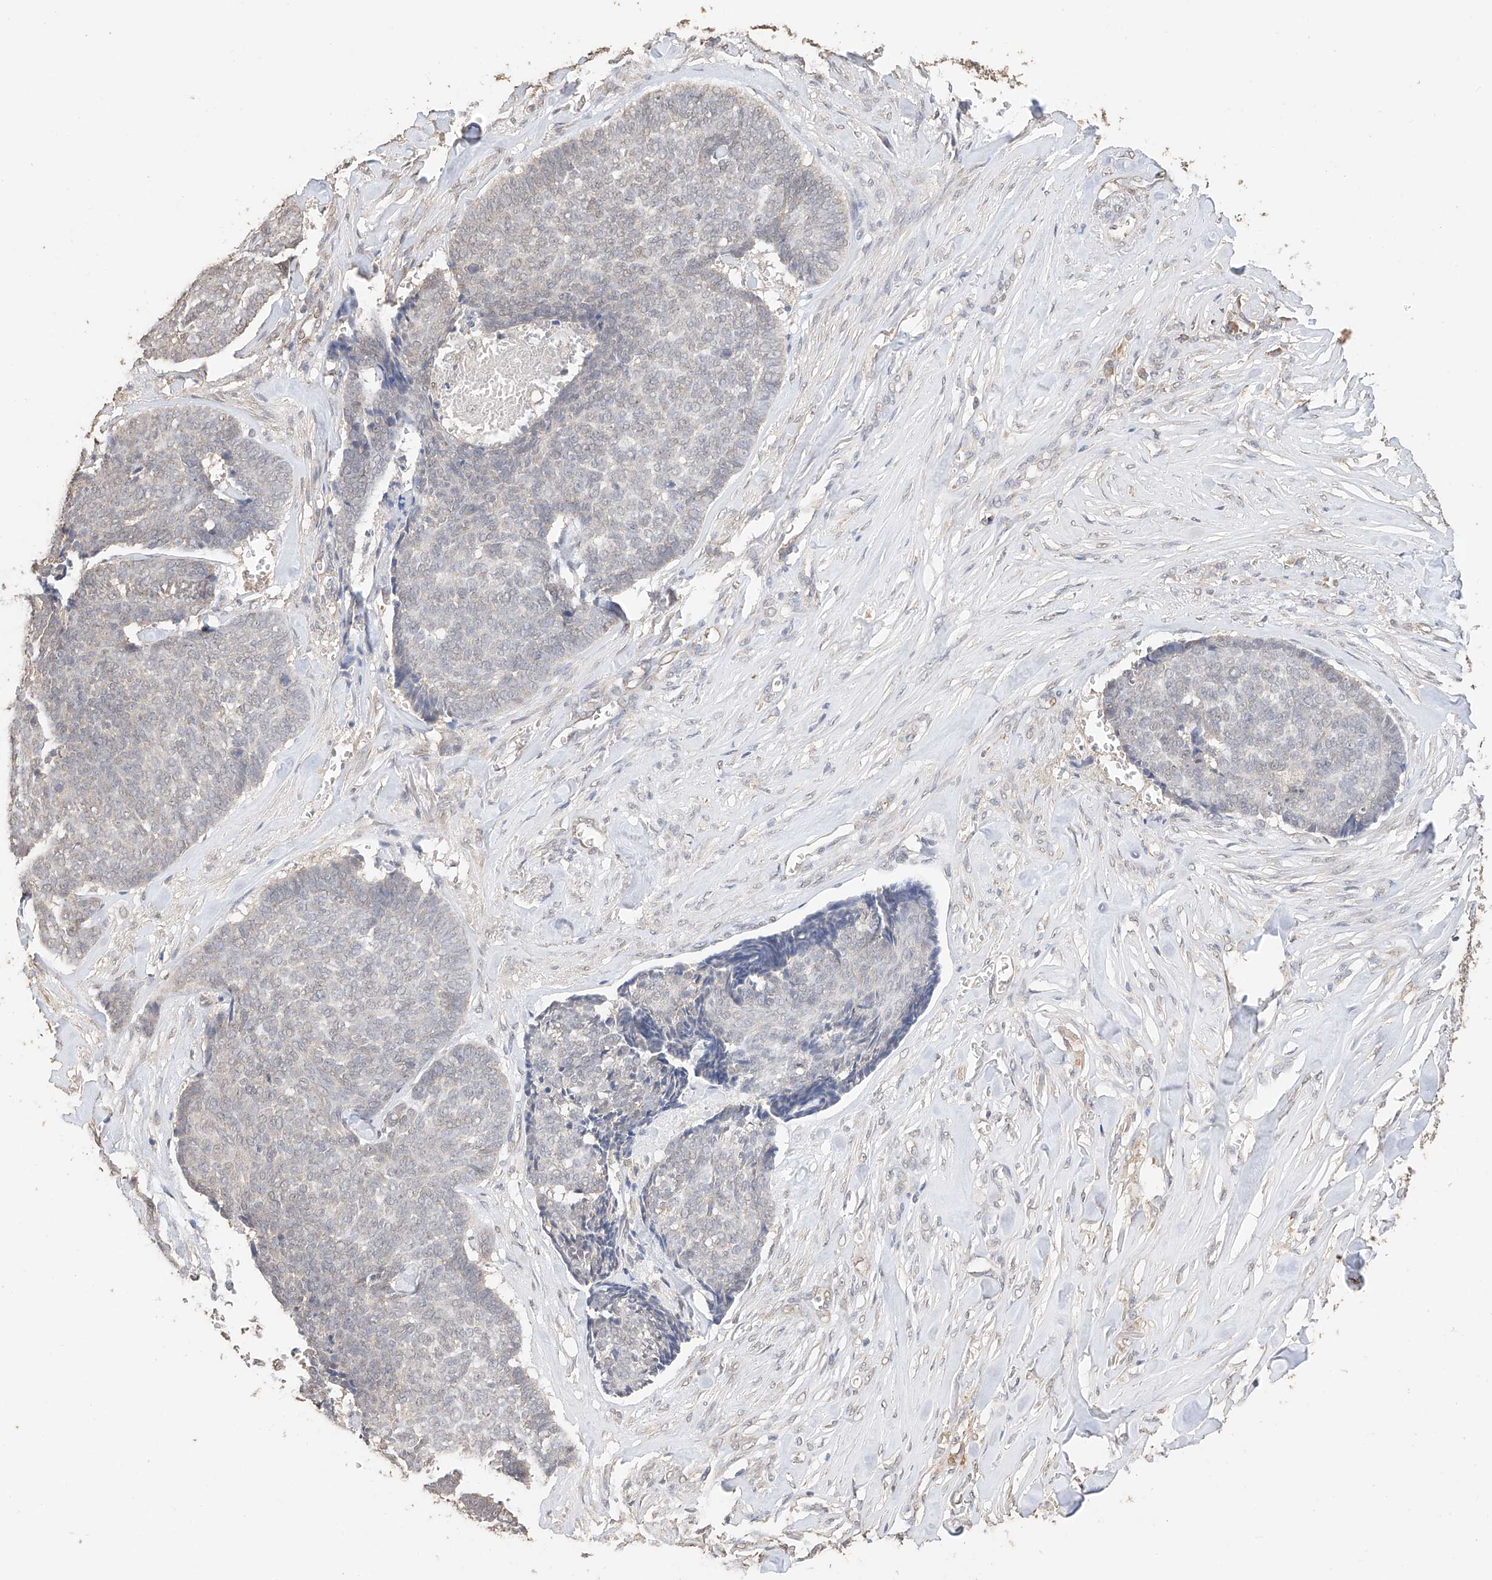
{"staining": {"intensity": "negative", "quantity": "none", "location": "none"}, "tissue": "skin cancer", "cell_type": "Tumor cells", "image_type": "cancer", "snomed": [{"axis": "morphology", "description": "Basal cell carcinoma"}, {"axis": "topography", "description": "Skin"}], "caption": "This is a image of immunohistochemistry staining of skin basal cell carcinoma, which shows no staining in tumor cells.", "gene": "IL22RA2", "patient": {"sex": "male", "age": 84}}